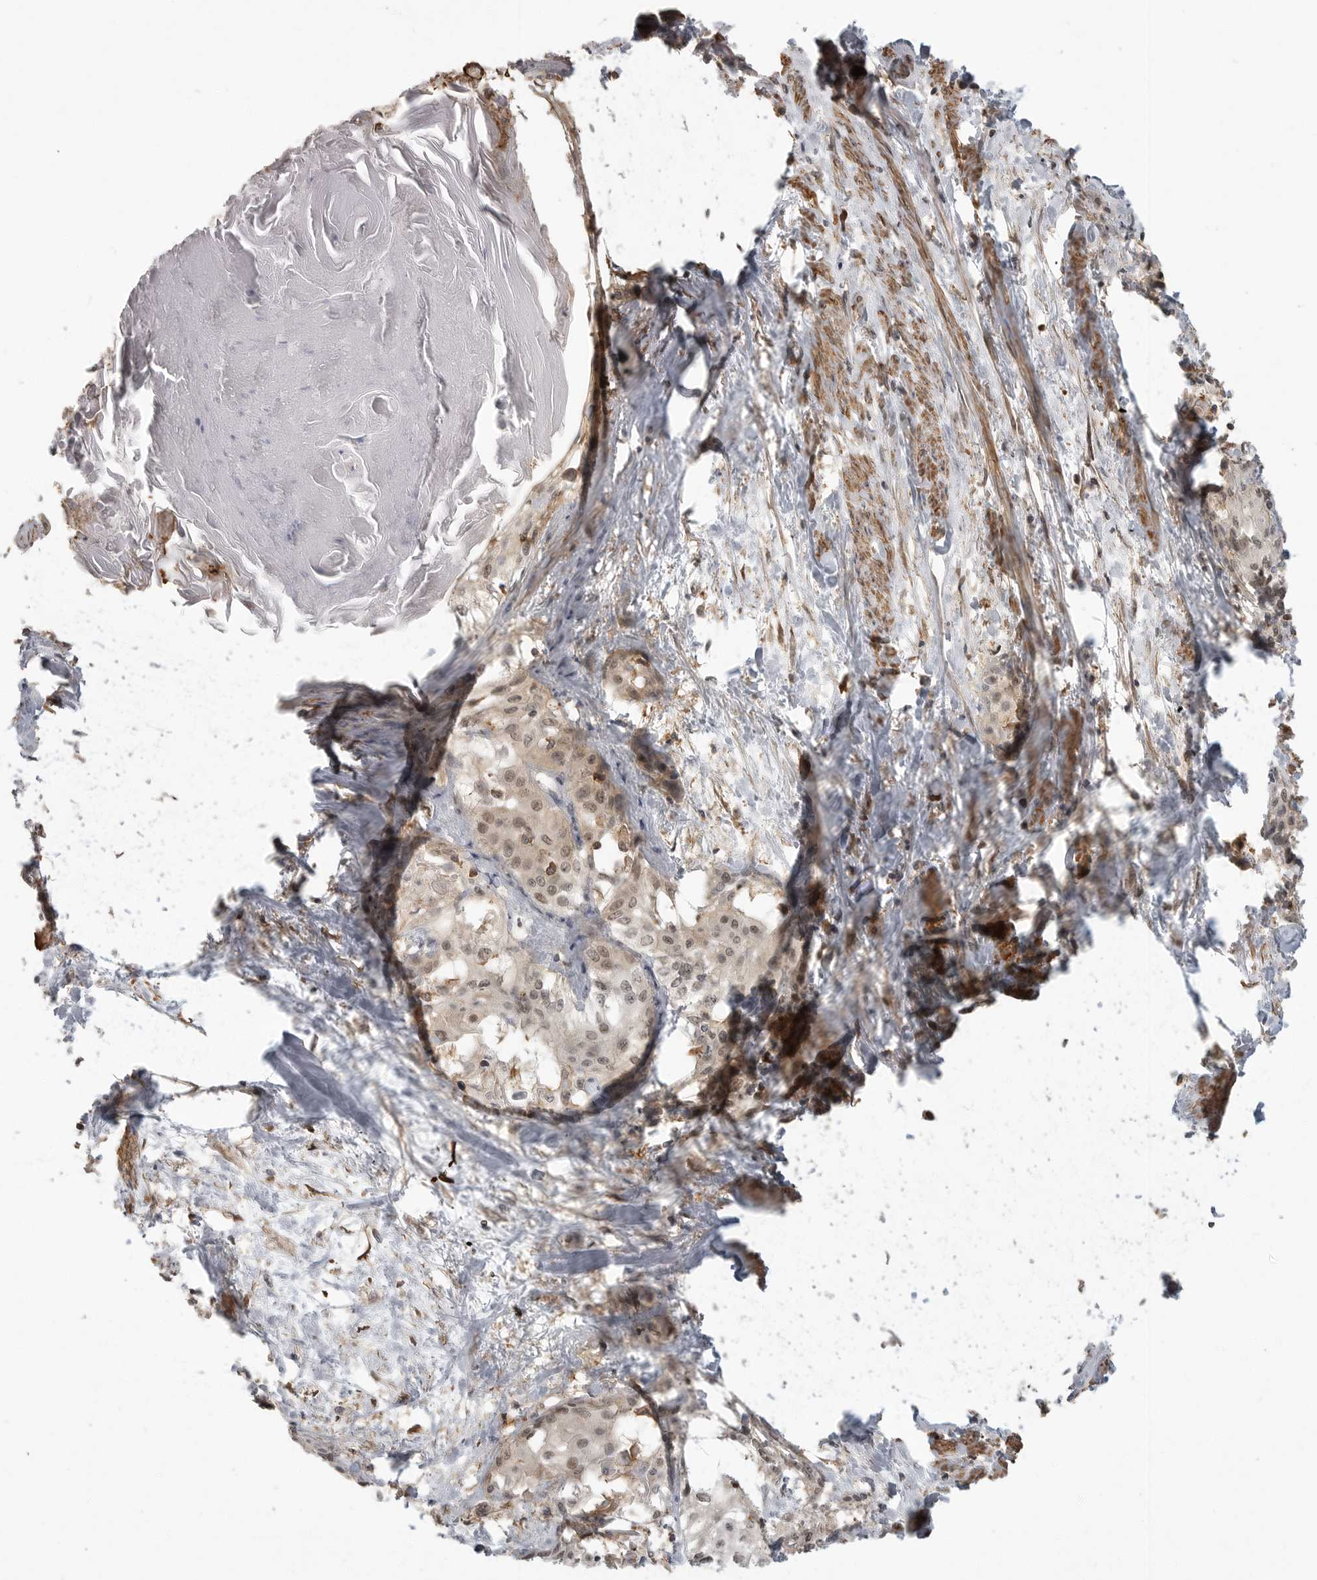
{"staining": {"intensity": "weak", "quantity": ">75%", "location": "cytoplasmic/membranous,nuclear"}, "tissue": "cervical cancer", "cell_type": "Tumor cells", "image_type": "cancer", "snomed": [{"axis": "morphology", "description": "Squamous cell carcinoma, NOS"}, {"axis": "topography", "description": "Cervix"}], "caption": "Immunohistochemistry of human cervical cancer (squamous cell carcinoma) displays low levels of weak cytoplasmic/membranous and nuclear positivity in approximately >75% of tumor cells.", "gene": "ERN1", "patient": {"sex": "female", "age": 57}}